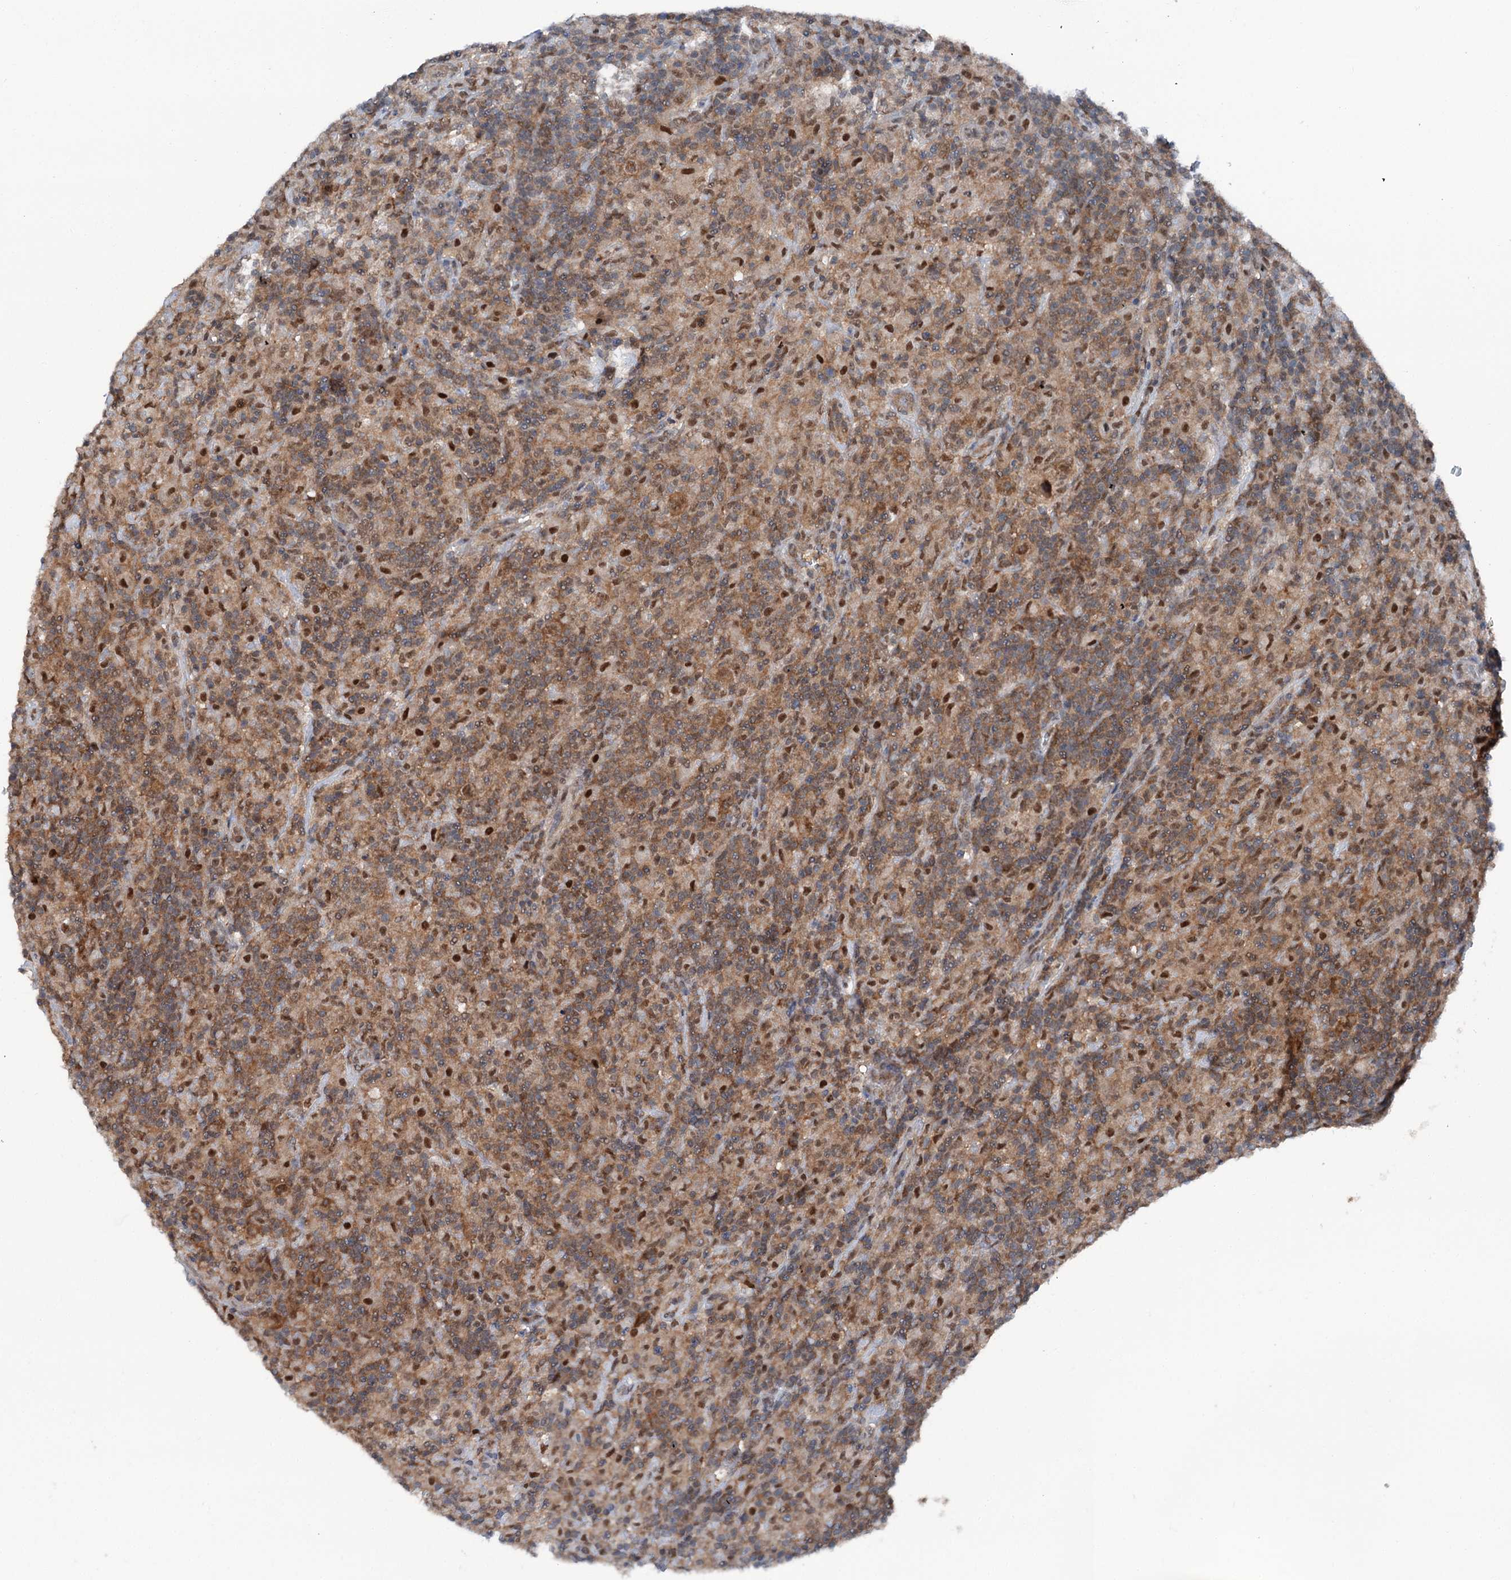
{"staining": {"intensity": "moderate", "quantity": "25%-75%", "location": "cytoplasmic/membranous,nuclear"}, "tissue": "lymphoma", "cell_type": "Tumor cells", "image_type": "cancer", "snomed": [{"axis": "morphology", "description": "Hodgkin's disease, NOS"}, {"axis": "topography", "description": "Lymph node"}], "caption": "Protein staining reveals moderate cytoplasmic/membranous and nuclear positivity in about 25%-75% of tumor cells in Hodgkin's disease.", "gene": "PSMD13", "patient": {"sex": "male", "age": 70}}